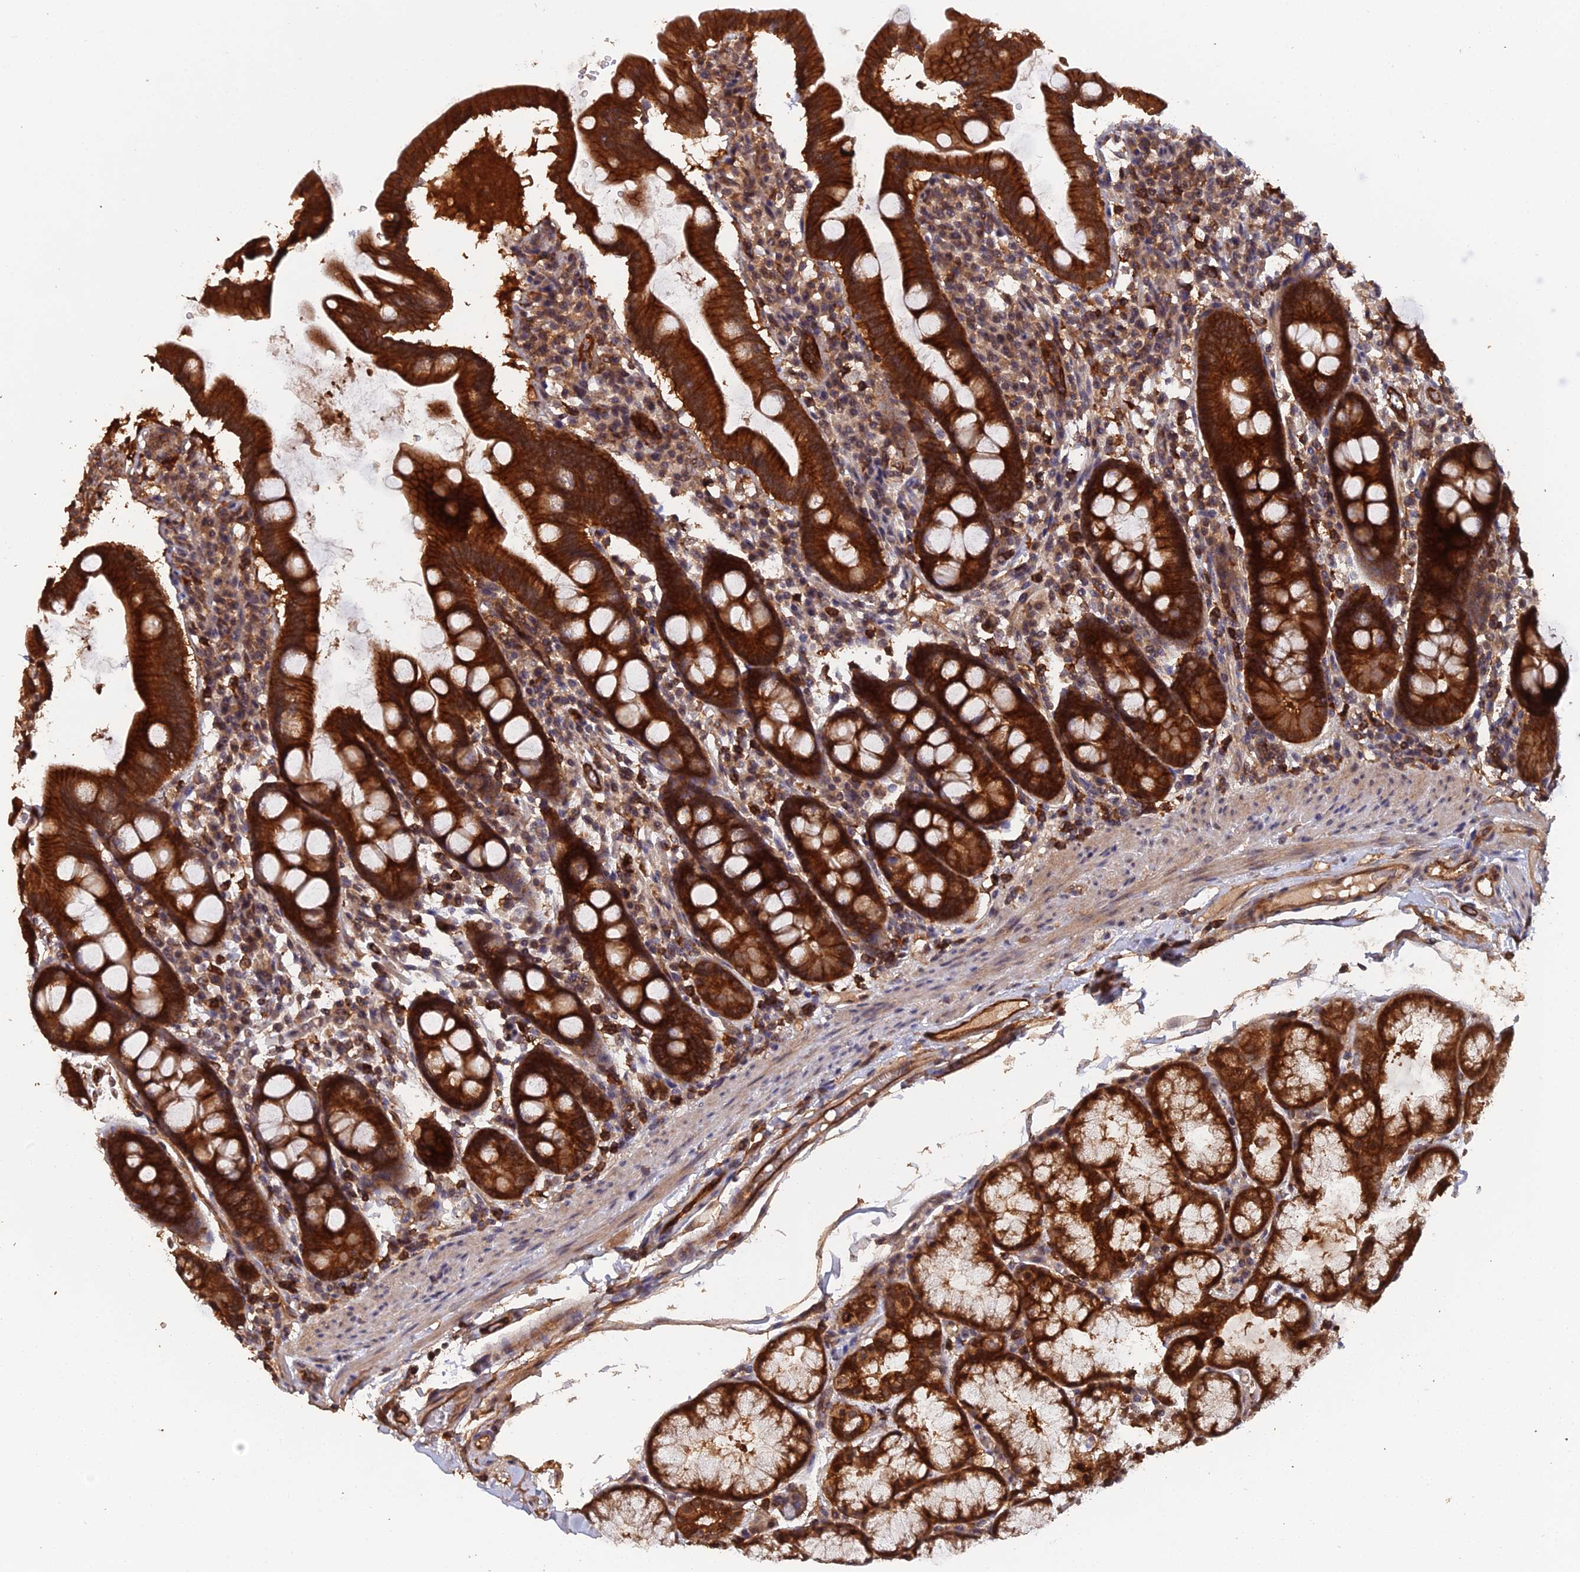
{"staining": {"intensity": "strong", "quantity": ">75%", "location": "cytoplasmic/membranous"}, "tissue": "duodenum", "cell_type": "Glandular cells", "image_type": "normal", "snomed": [{"axis": "morphology", "description": "Normal tissue, NOS"}, {"axis": "topography", "description": "Duodenum"}], "caption": "Immunohistochemical staining of normal human duodenum reveals >75% levels of strong cytoplasmic/membranous protein positivity in approximately >75% of glandular cells.", "gene": "RALGAPA2", "patient": {"sex": "male", "age": 50}}